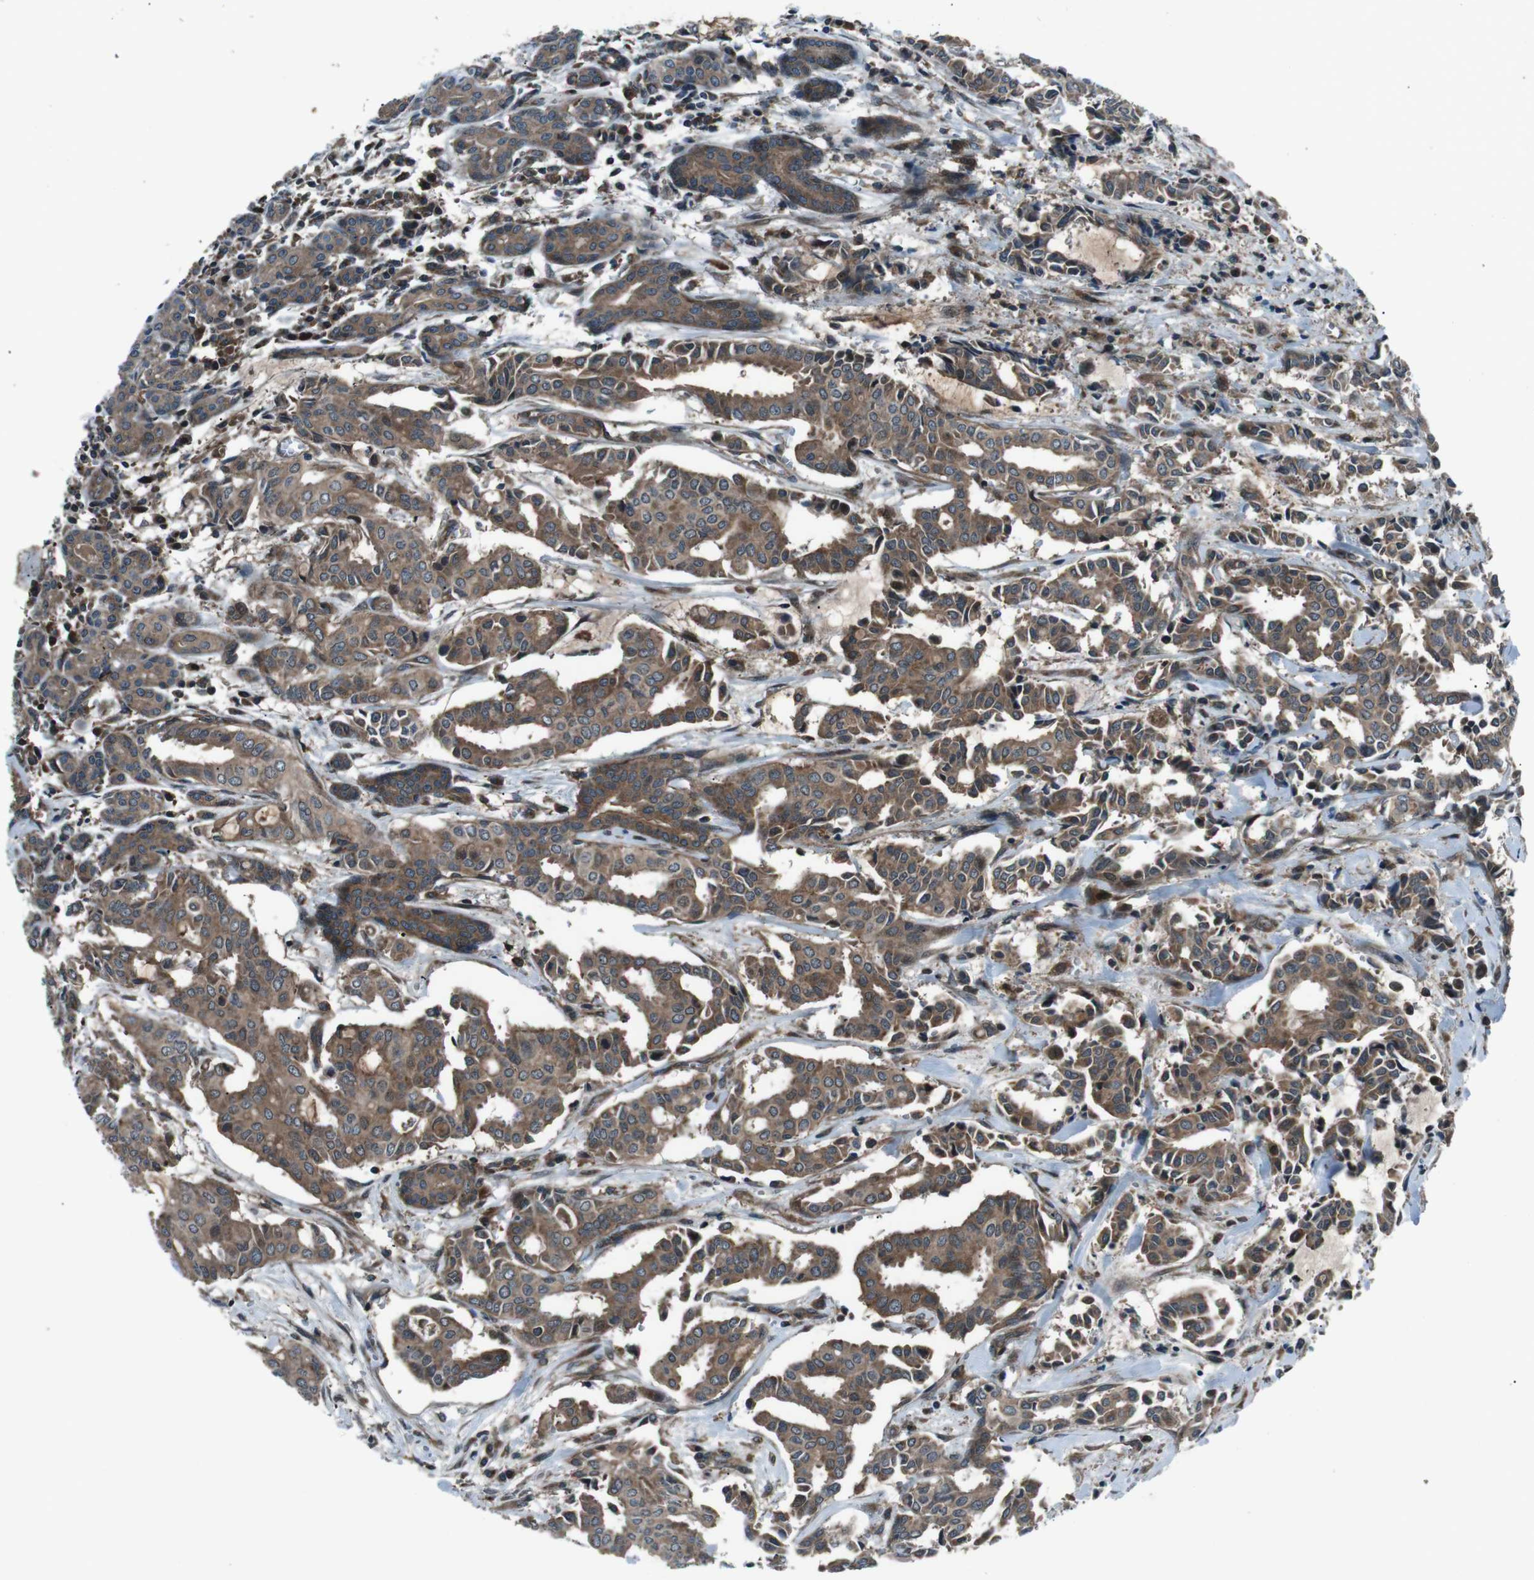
{"staining": {"intensity": "moderate", "quantity": ">75%", "location": "cytoplasmic/membranous"}, "tissue": "head and neck cancer", "cell_type": "Tumor cells", "image_type": "cancer", "snomed": [{"axis": "morphology", "description": "Adenocarcinoma, NOS"}, {"axis": "topography", "description": "Salivary gland"}, {"axis": "topography", "description": "Head-Neck"}], "caption": "IHC staining of head and neck adenocarcinoma, which demonstrates medium levels of moderate cytoplasmic/membranous expression in approximately >75% of tumor cells indicating moderate cytoplasmic/membranous protein positivity. The staining was performed using DAB (brown) for protein detection and nuclei were counterstained in hematoxylin (blue).", "gene": "SLC27A4", "patient": {"sex": "female", "age": 59}}